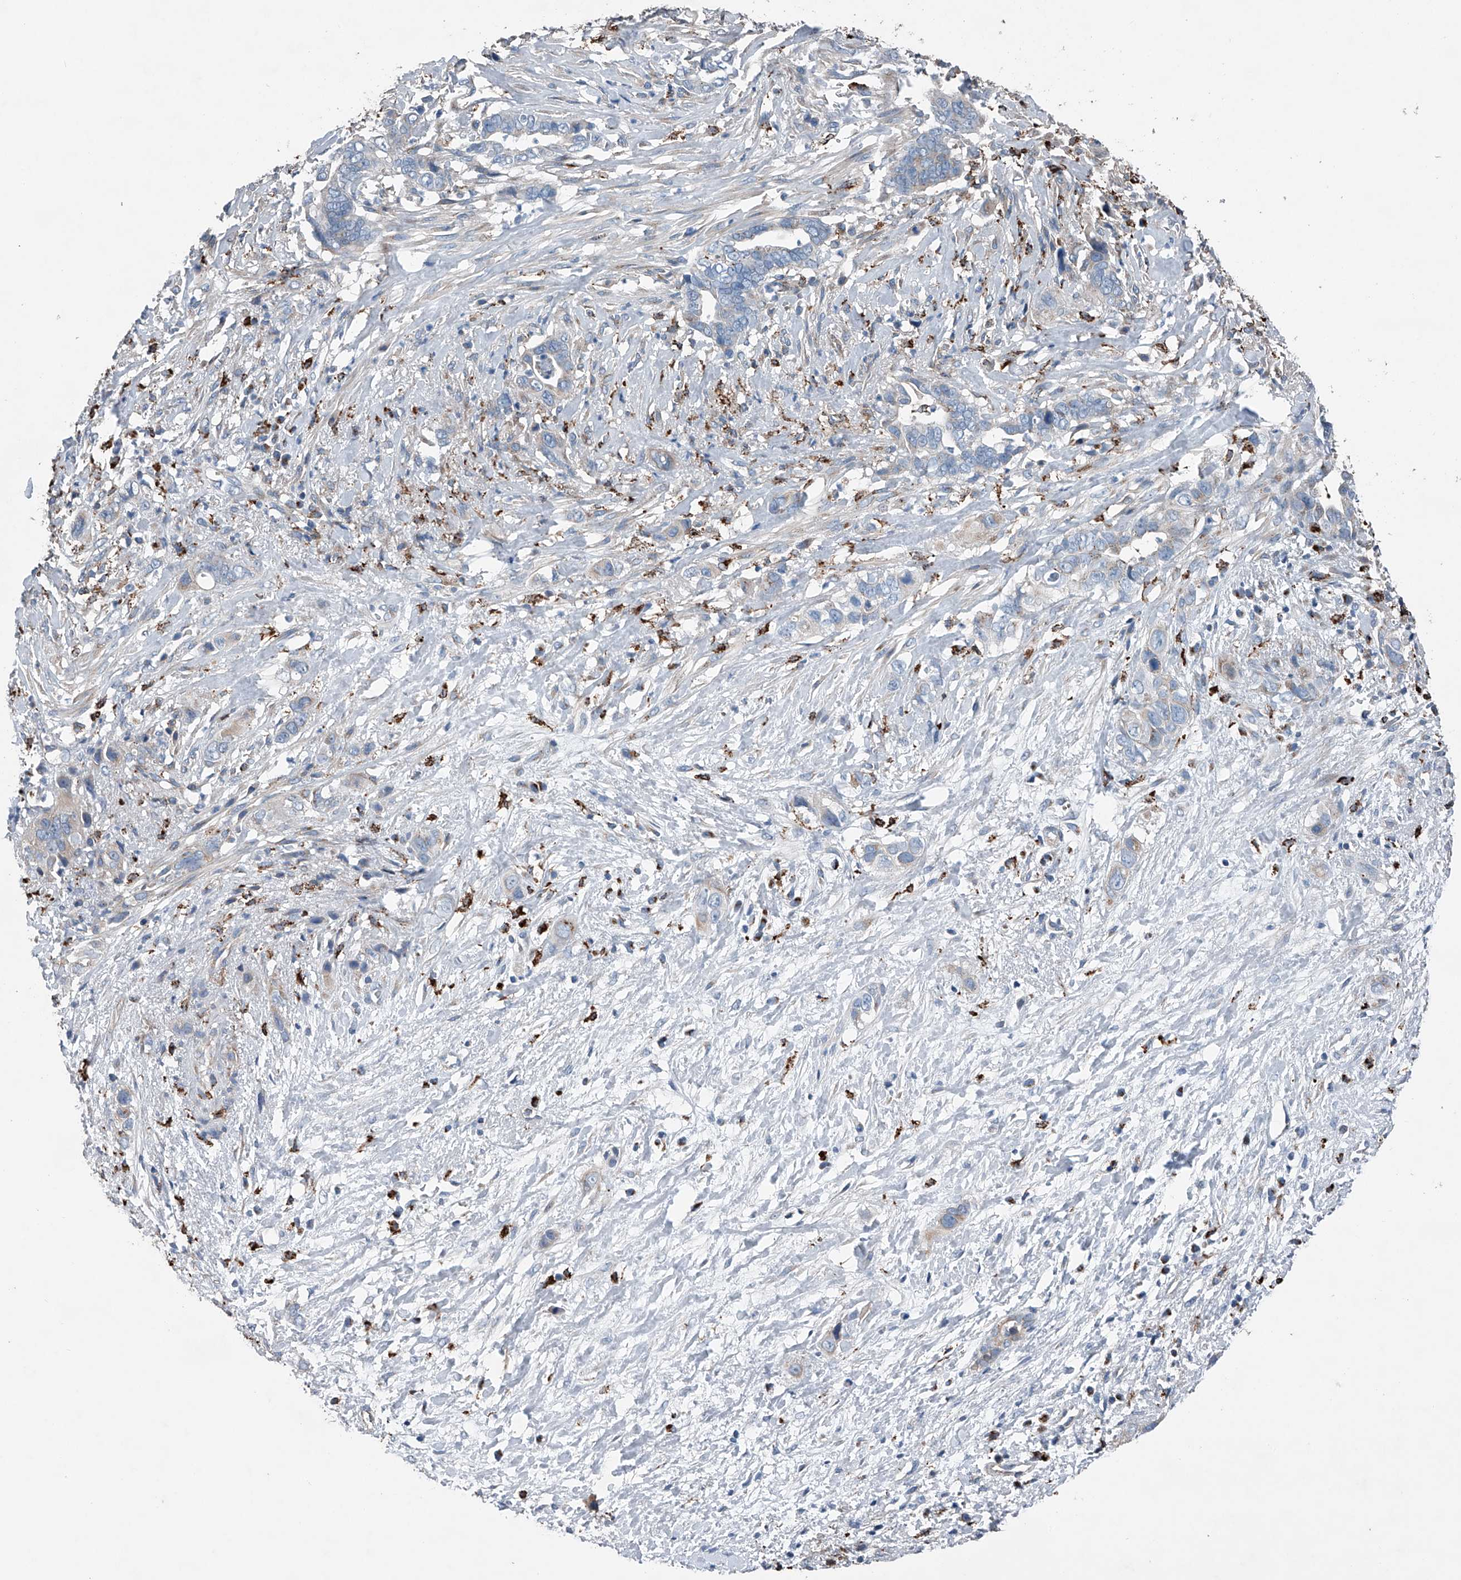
{"staining": {"intensity": "negative", "quantity": "none", "location": "none"}, "tissue": "liver cancer", "cell_type": "Tumor cells", "image_type": "cancer", "snomed": [{"axis": "morphology", "description": "Cholangiocarcinoma"}, {"axis": "topography", "description": "Liver"}], "caption": "The IHC micrograph has no significant positivity in tumor cells of liver cancer (cholangiocarcinoma) tissue.", "gene": "ZNF772", "patient": {"sex": "female", "age": 79}}